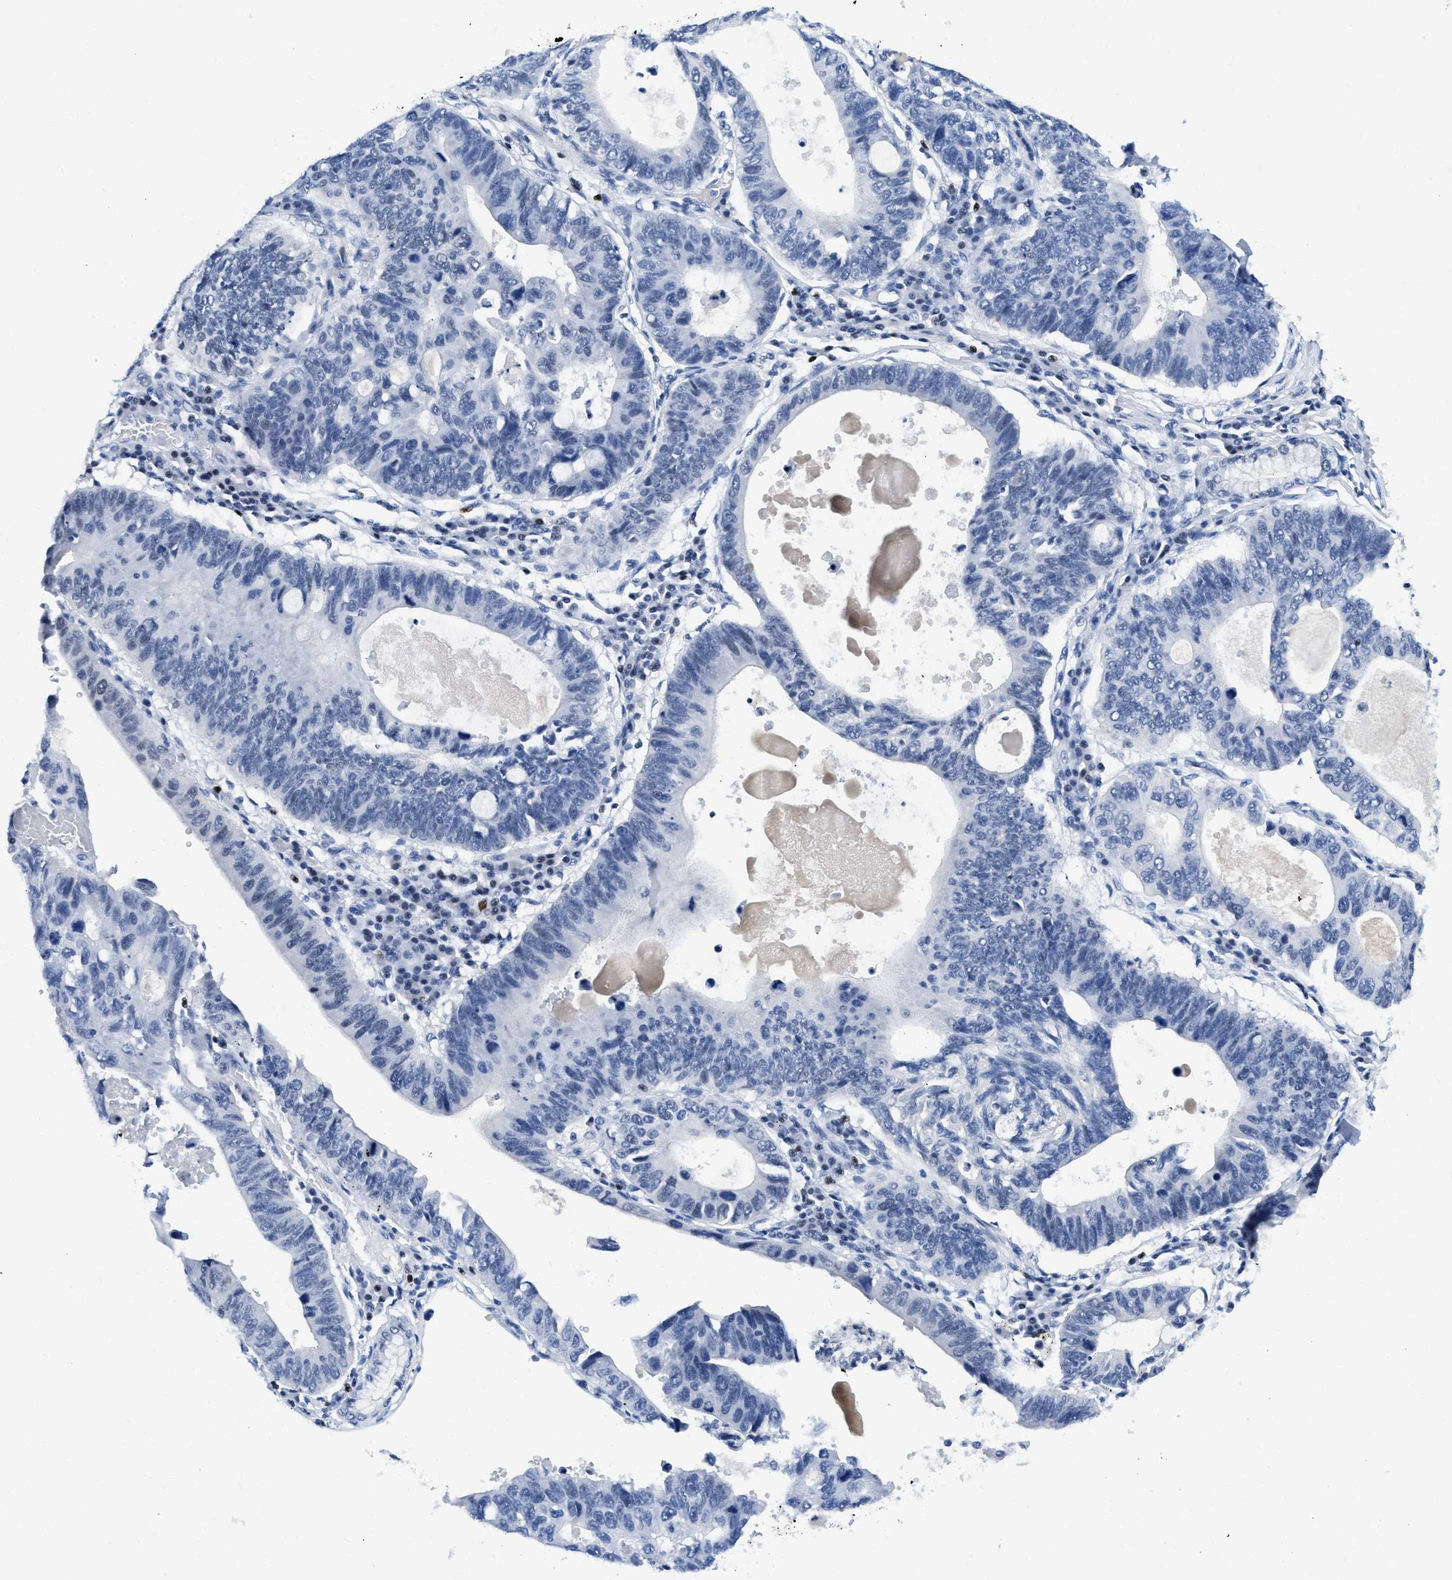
{"staining": {"intensity": "negative", "quantity": "none", "location": "none"}, "tissue": "stomach cancer", "cell_type": "Tumor cells", "image_type": "cancer", "snomed": [{"axis": "morphology", "description": "Adenocarcinoma, NOS"}, {"axis": "topography", "description": "Stomach"}], "caption": "DAB (3,3'-diaminobenzidine) immunohistochemical staining of adenocarcinoma (stomach) displays no significant positivity in tumor cells.", "gene": "TCF7", "patient": {"sex": "male", "age": 59}}